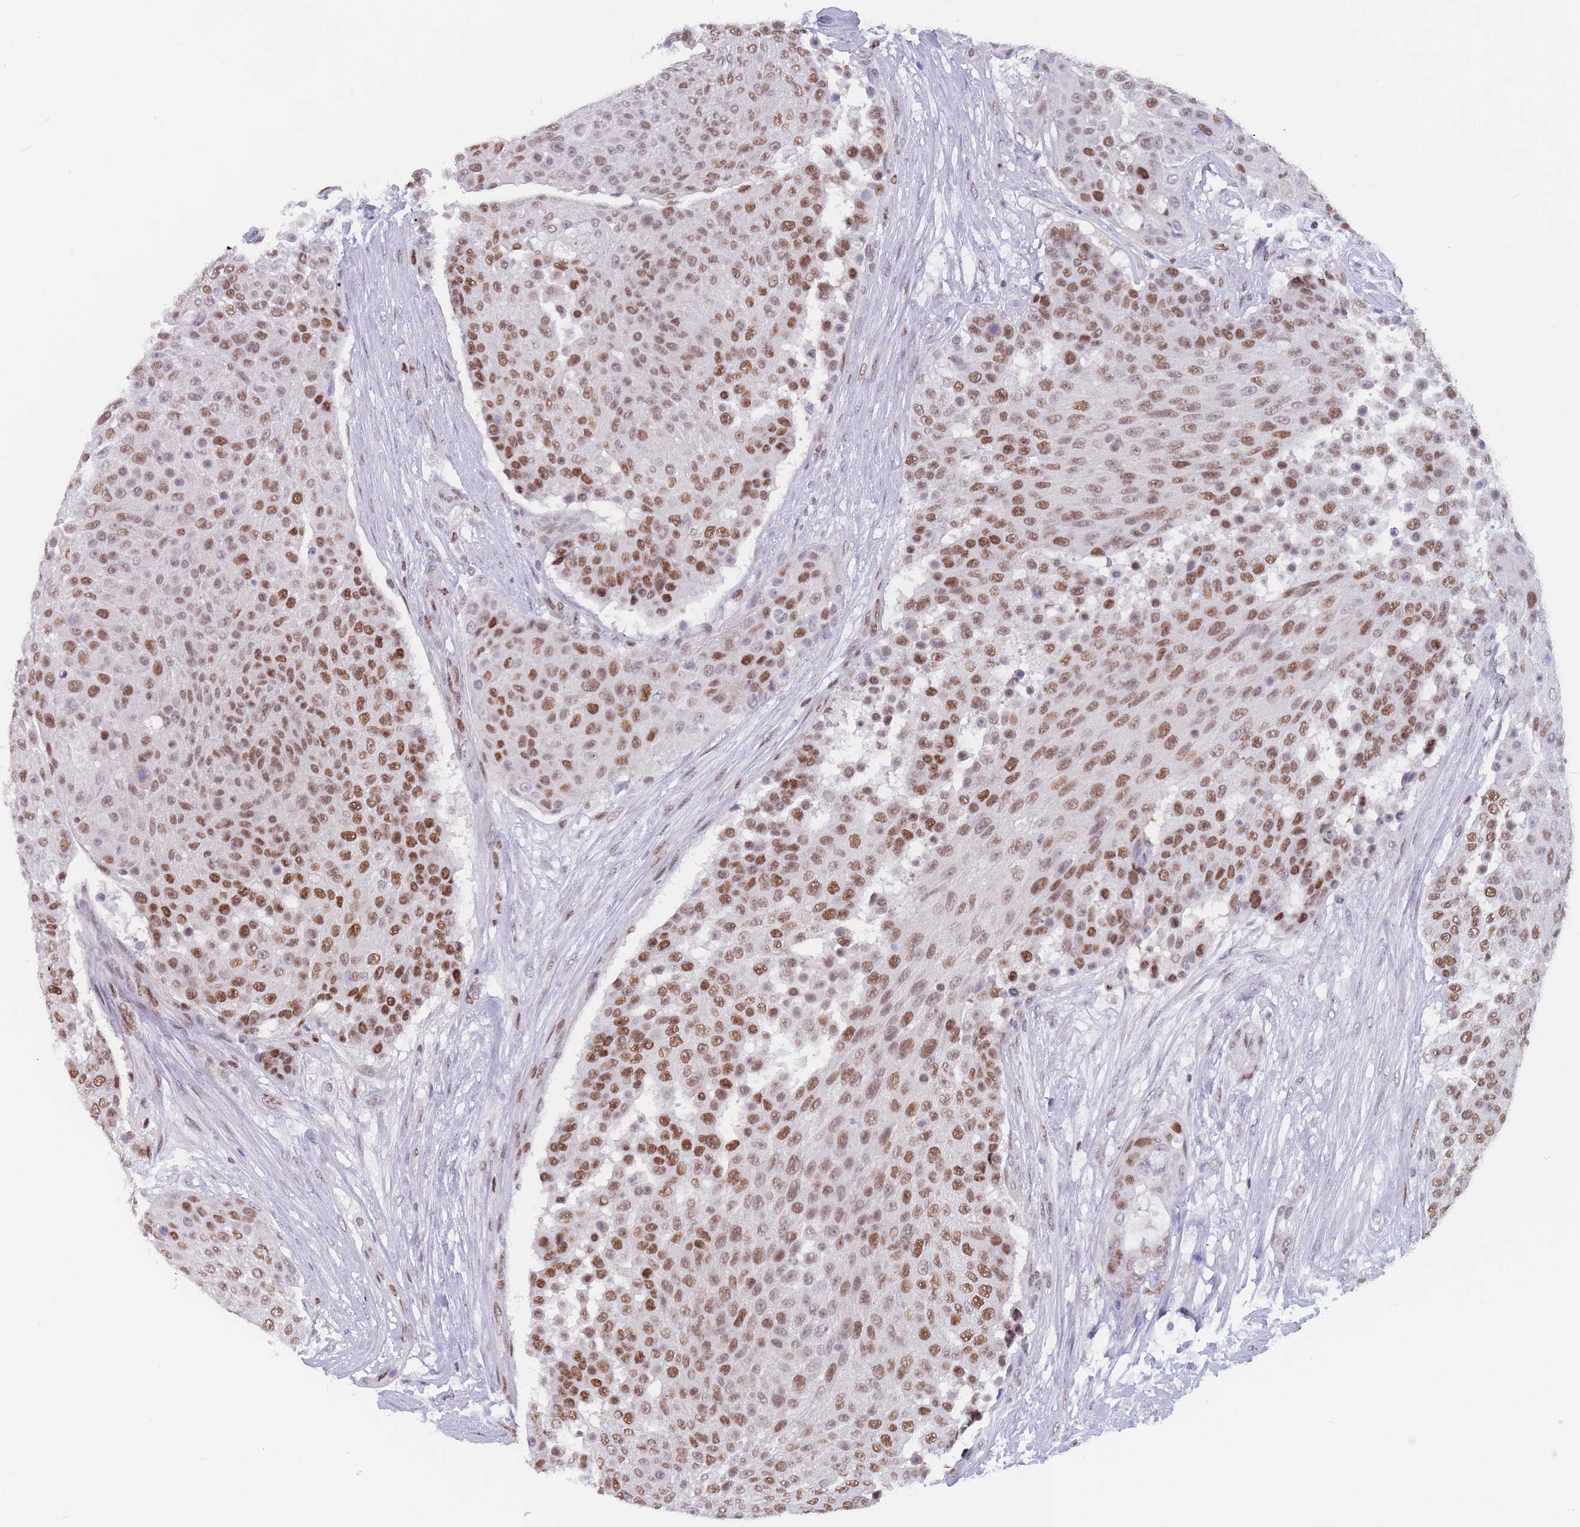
{"staining": {"intensity": "strong", "quantity": "25%-75%", "location": "nuclear"}, "tissue": "urothelial cancer", "cell_type": "Tumor cells", "image_type": "cancer", "snomed": [{"axis": "morphology", "description": "Urothelial carcinoma, High grade"}, {"axis": "topography", "description": "Urinary bladder"}], "caption": "A high-resolution photomicrograph shows immunohistochemistry (IHC) staining of high-grade urothelial carcinoma, which displays strong nuclear expression in about 25%-75% of tumor cells. The staining was performed using DAB (3,3'-diaminobenzidine), with brown indicating positive protein expression. Nuclei are stained blue with hematoxylin.", "gene": "NASP", "patient": {"sex": "female", "age": 63}}